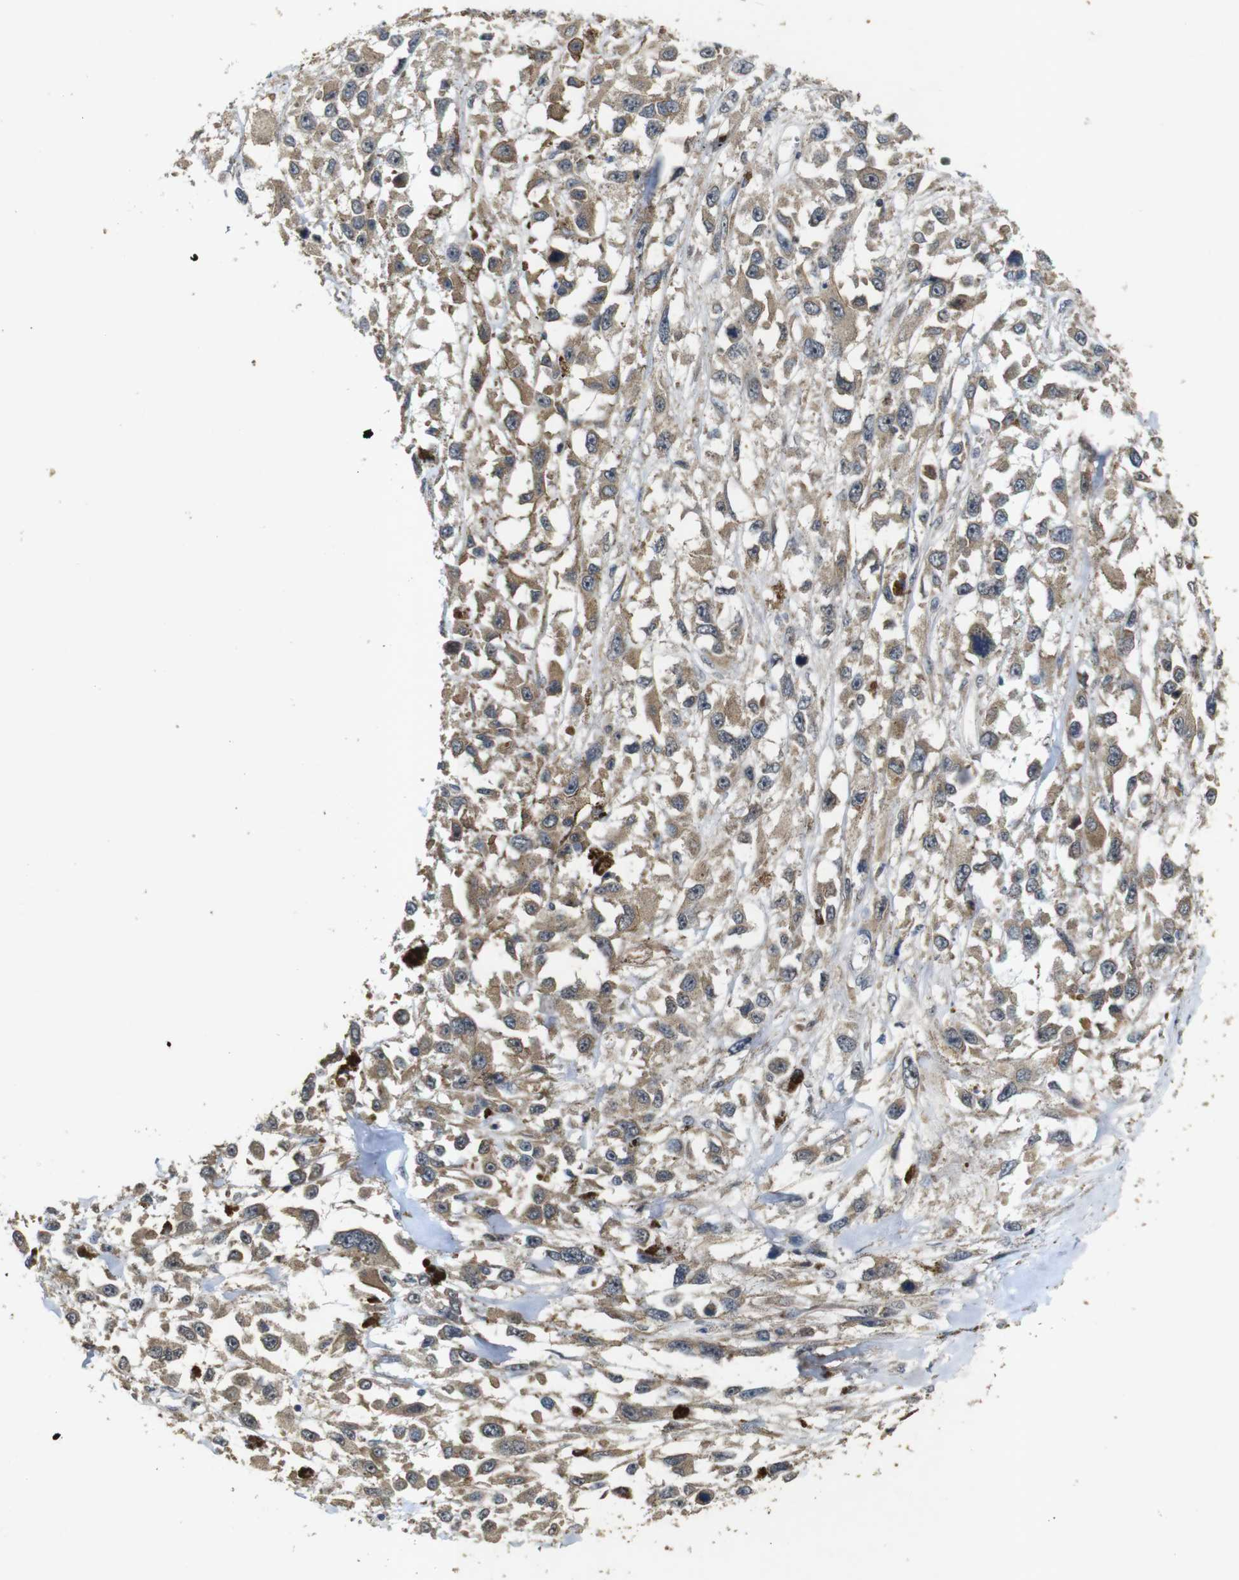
{"staining": {"intensity": "moderate", "quantity": ">75%", "location": "cytoplasmic/membranous"}, "tissue": "melanoma", "cell_type": "Tumor cells", "image_type": "cancer", "snomed": [{"axis": "morphology", "description": "Malignant melanoma, Metastatic site"}, {"axis": "topography", "description": "Lymph node"}], "caption": "Malignant melanoma (metastatic site) tissue reveals moderate cytoplasmic/membranous positivity in about >75% of tumor cells, visualized by immunohistochemistry.", "gene": "MAGI2", "patient": {"sex": "male", "age": 59}}